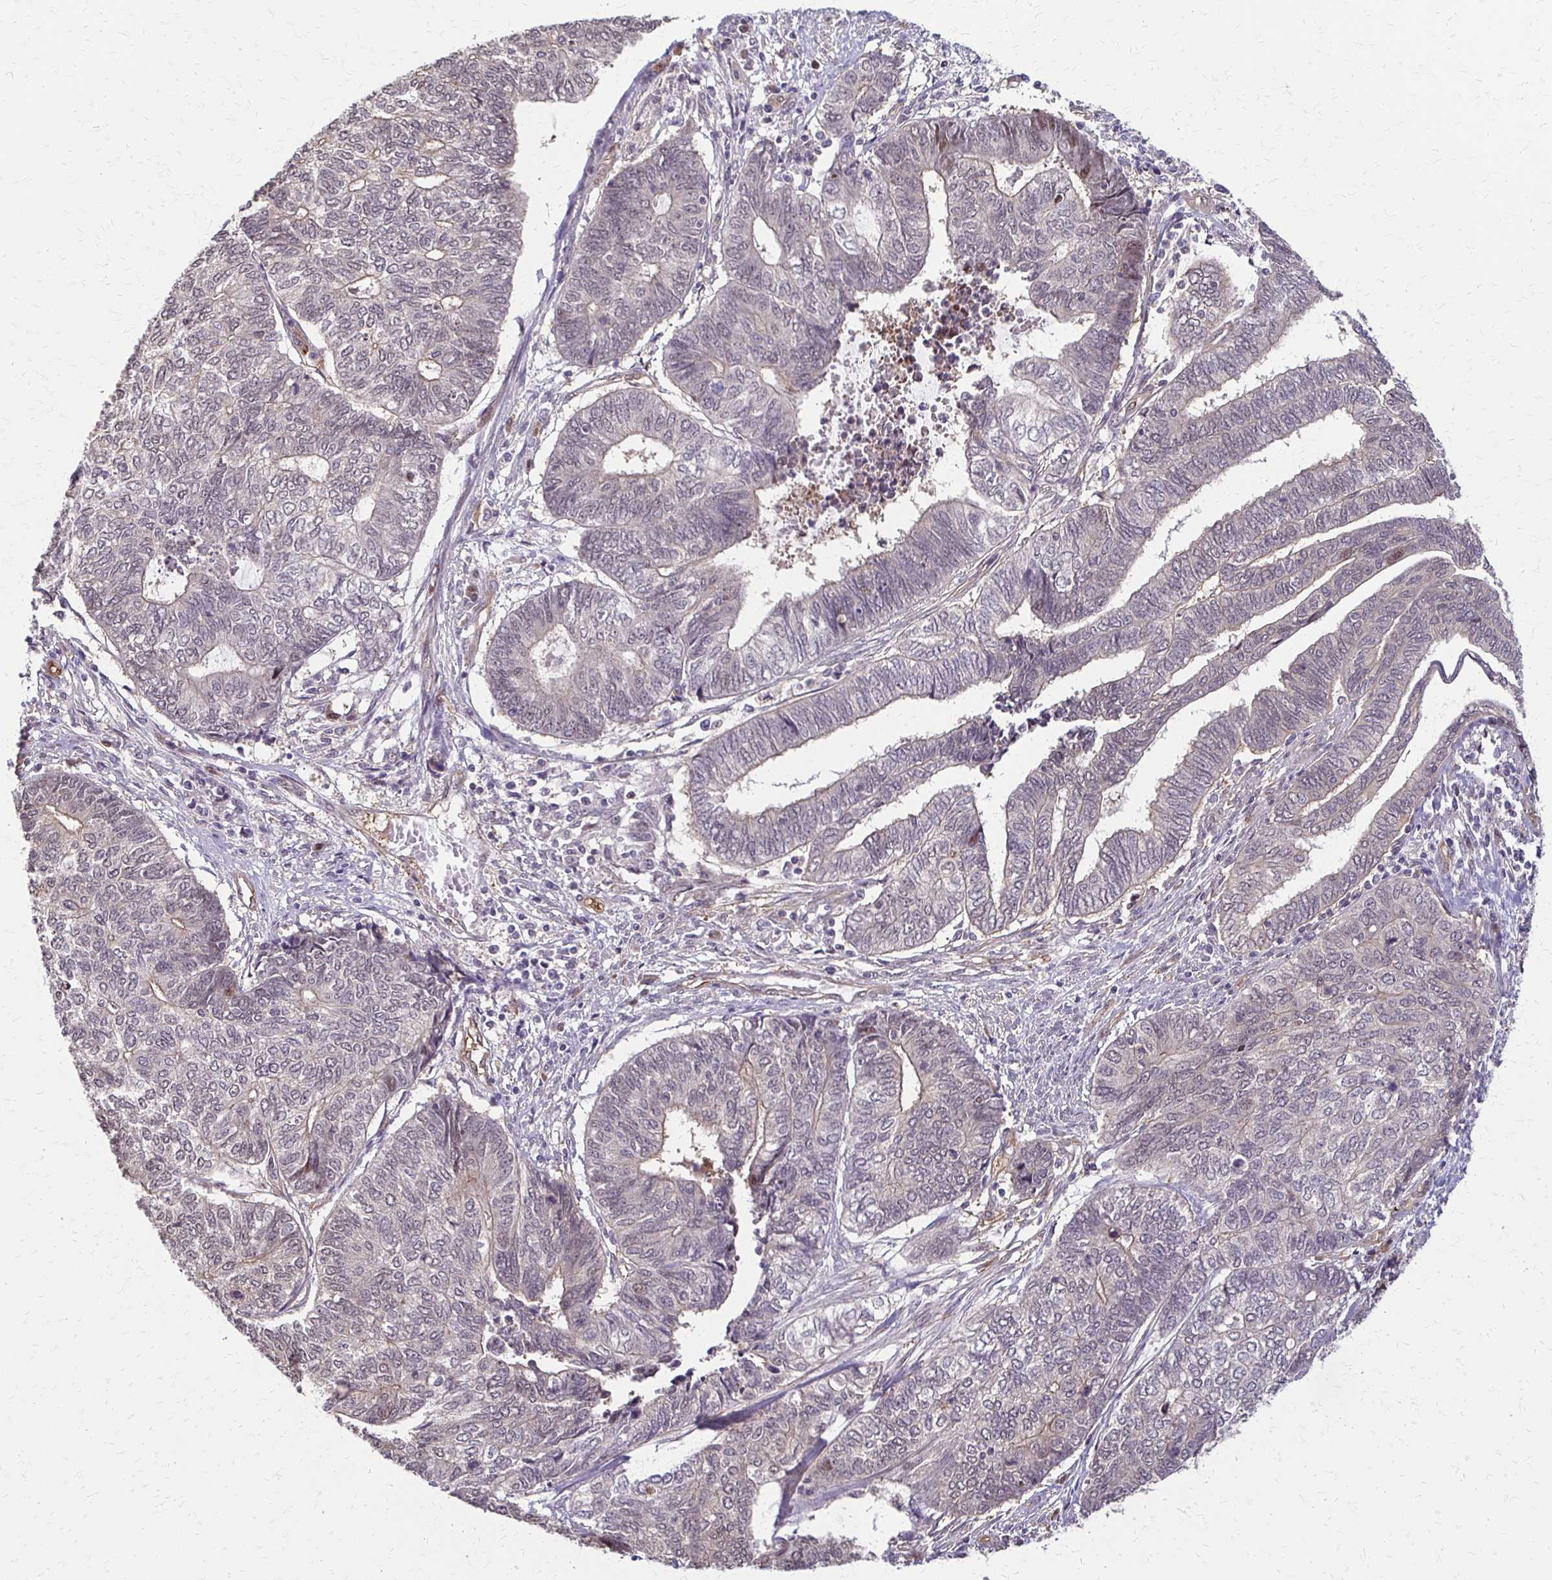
{"staining": {"intensity": "negative", "quantity": "none", "location": "none"}, "tissue": "endometrial cancer", "cell_type": "Tumor cells", "image_type": "cancer", "snomed": [{"axis": "morphology", "description": "Adenocarcinoma, NOS"}, {"axis": "topography", "description": "Uterus"}, {"axis": "topography", "description": "Endometrium"}], "caption": "A histopathology image of endometrial adenocarcinoma stained for a protein displays no brown staining in tumor cells.", "gene": "CFL2", "patient": {"sex": "female", "age": 70}}